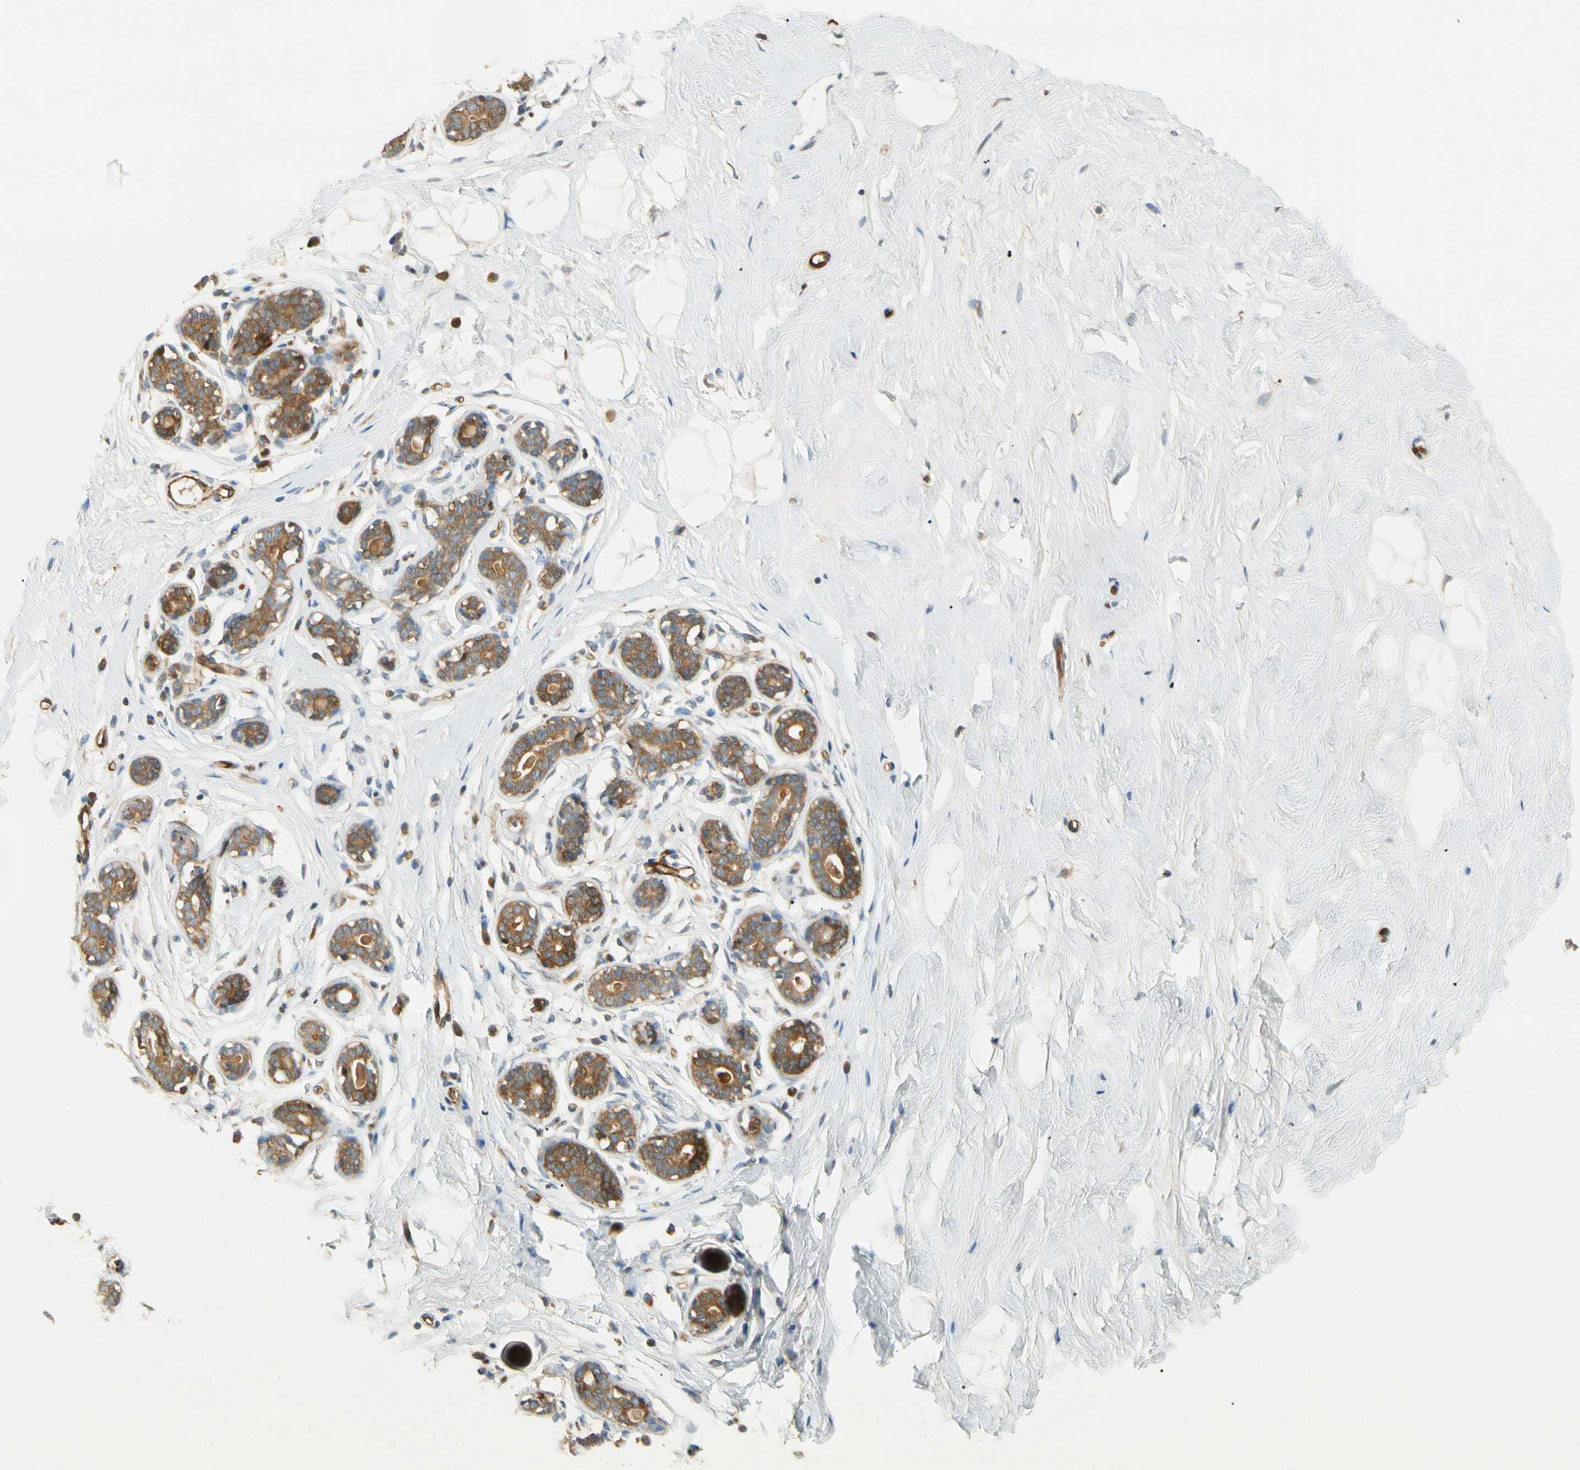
{"staining": {"intensity": "negative", "quantity": "none", "location": "none"}, "tissue": "breast", "cell_type": "Adipocytes", "image_type": "normal", "snomed": [{"axis": "morphology", "description": "Normal tissue, NOS"}, {"axis": "topography", "description": "Breast"}], "caption": "High power microscopy photomicrograph of an IHC image of normal breast, revealing no significant staining in adipocytes.", "gene": "PARP14", "patient": {"sex": "female", "age": 23}}